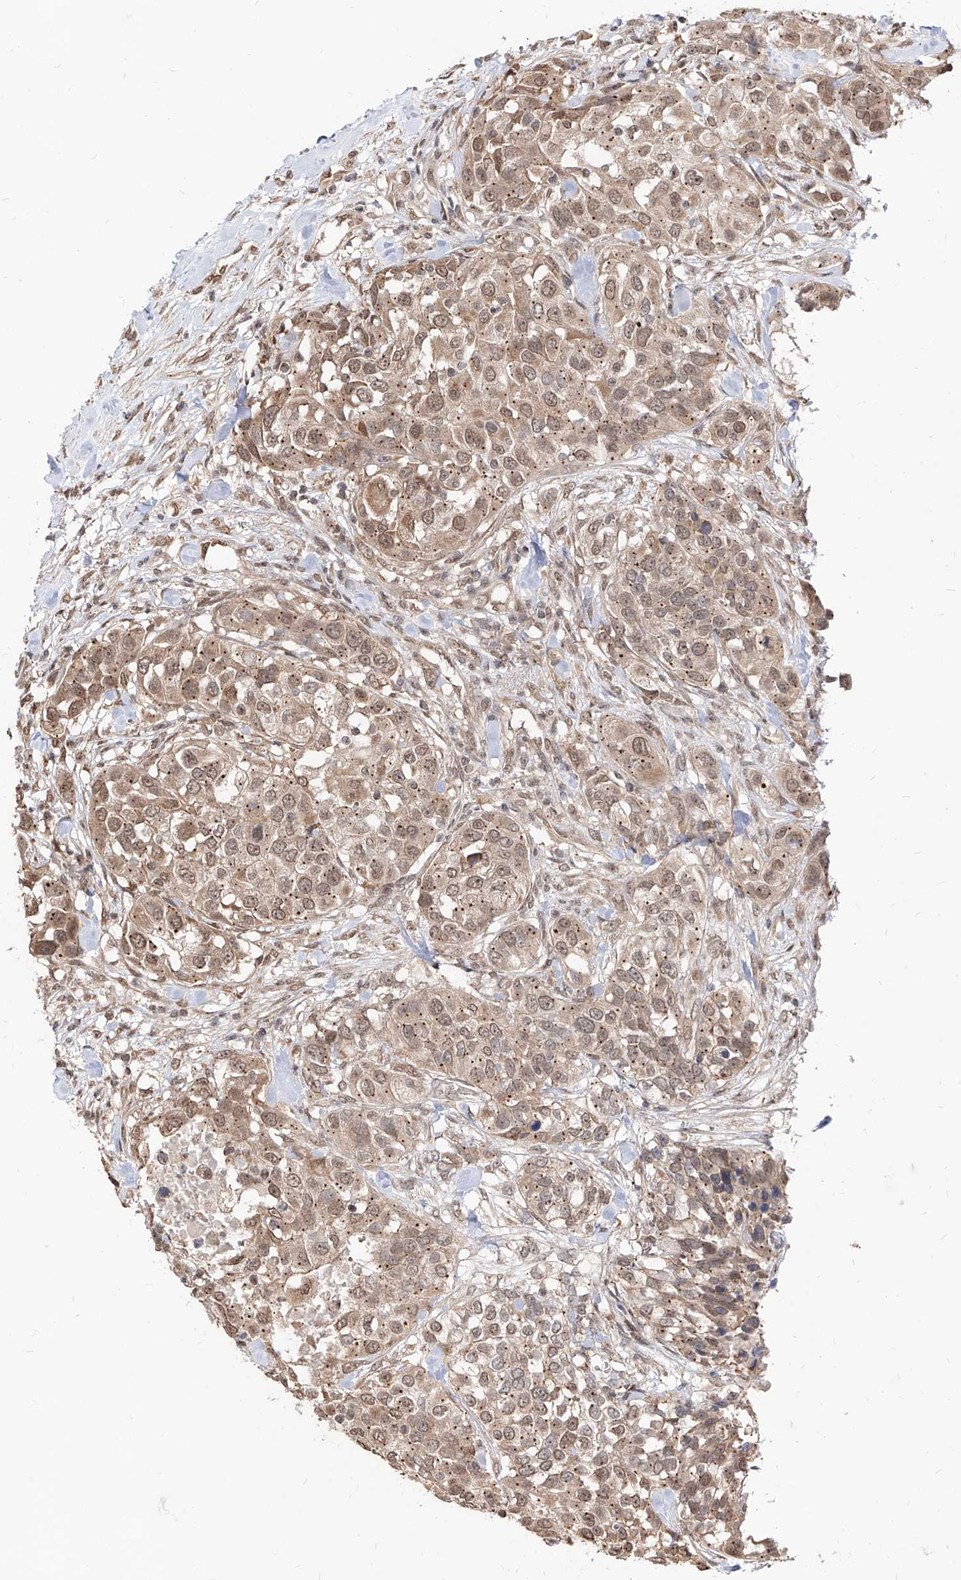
{"staining": {"intensity": "weak", "quantity": ">75%", "location": "cytoplasmic/membranous,nuclear"}, "tissue": "urothelial cancer", "cell_type": "Tumor cells", "image_type": "cancer", "snomed": [{"axis": "morphology", "description": "Urothelial carcinoma, High grade"}, {"axis": "topography", "description": "Urinary bladder"}], "caption": "Protein expression analysis of human urothelial cancer reveals weak cytoplasmic/membranous and nuclear staining in approximately >75% of tumor cells.", "gene": "C8orf82", "patient": {"sex": "female", "age": 80}}